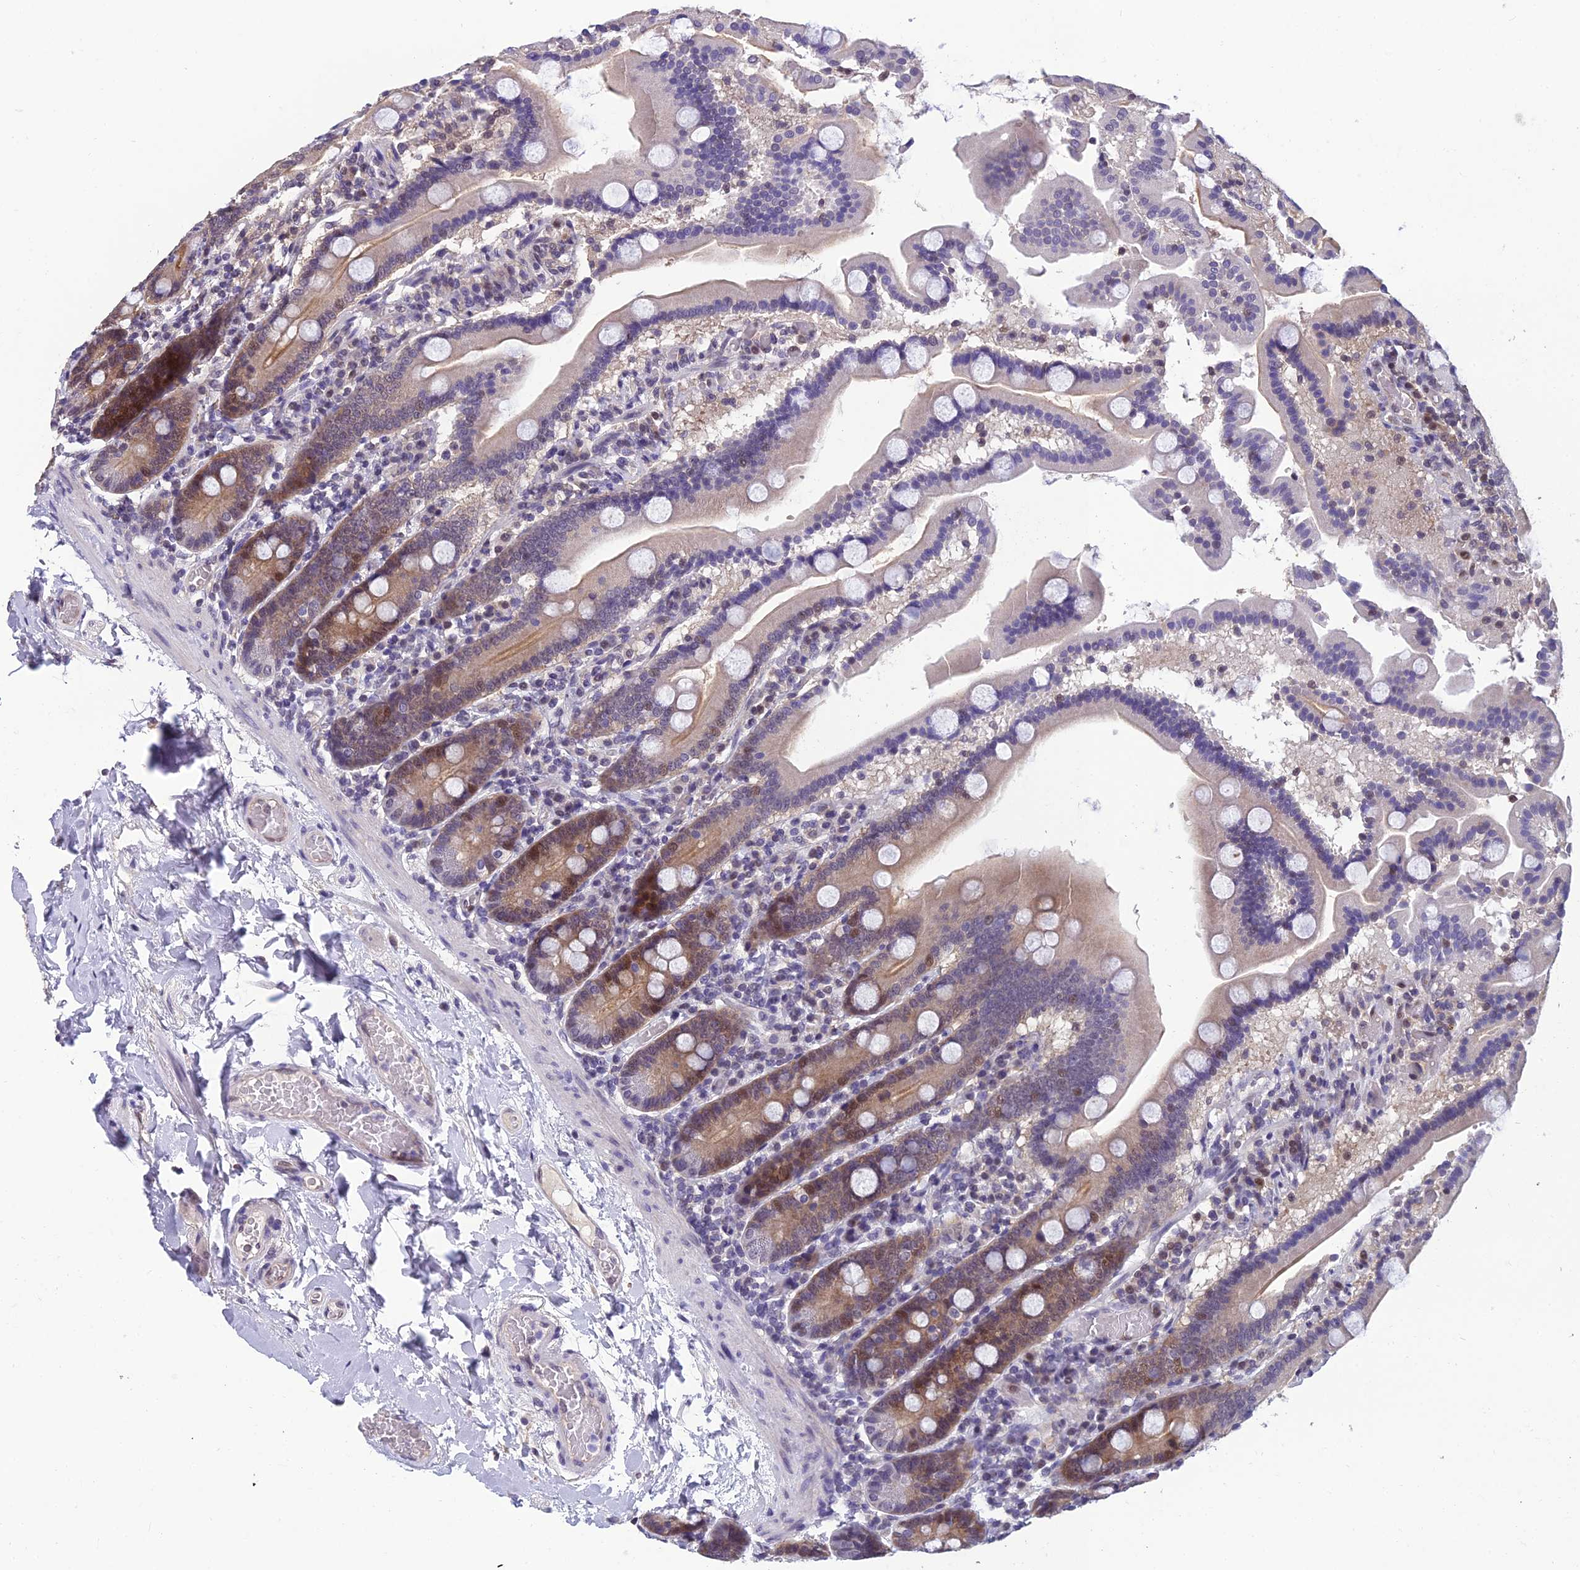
{"staining": {"intensity": "moderate", "quantity": "25%-75%", "location": "cytoplasmic/membranous,nuclear"}, "tissue": "duodenum", "cell_type": "Glandular cells", "image_type": "normal", "snomed": [{"axis": "morphology", "description": "Normal tissue, NOS"}, {"axis": "topography", "description": "Duodenum"}], "caption": "A photomicrograph of duodenum stained for a protein exhibits moderate cytoplasmic/membranous,nuclear brown staining in glandular cells. Using DAB (3,3'-diaminobenzidine) (brown) and hematoxylin (blue) stains, captured at high magnification using brightfield microscopy.", "gene": "GRWD1", "patient": {"sex": "male", "age": 55}}